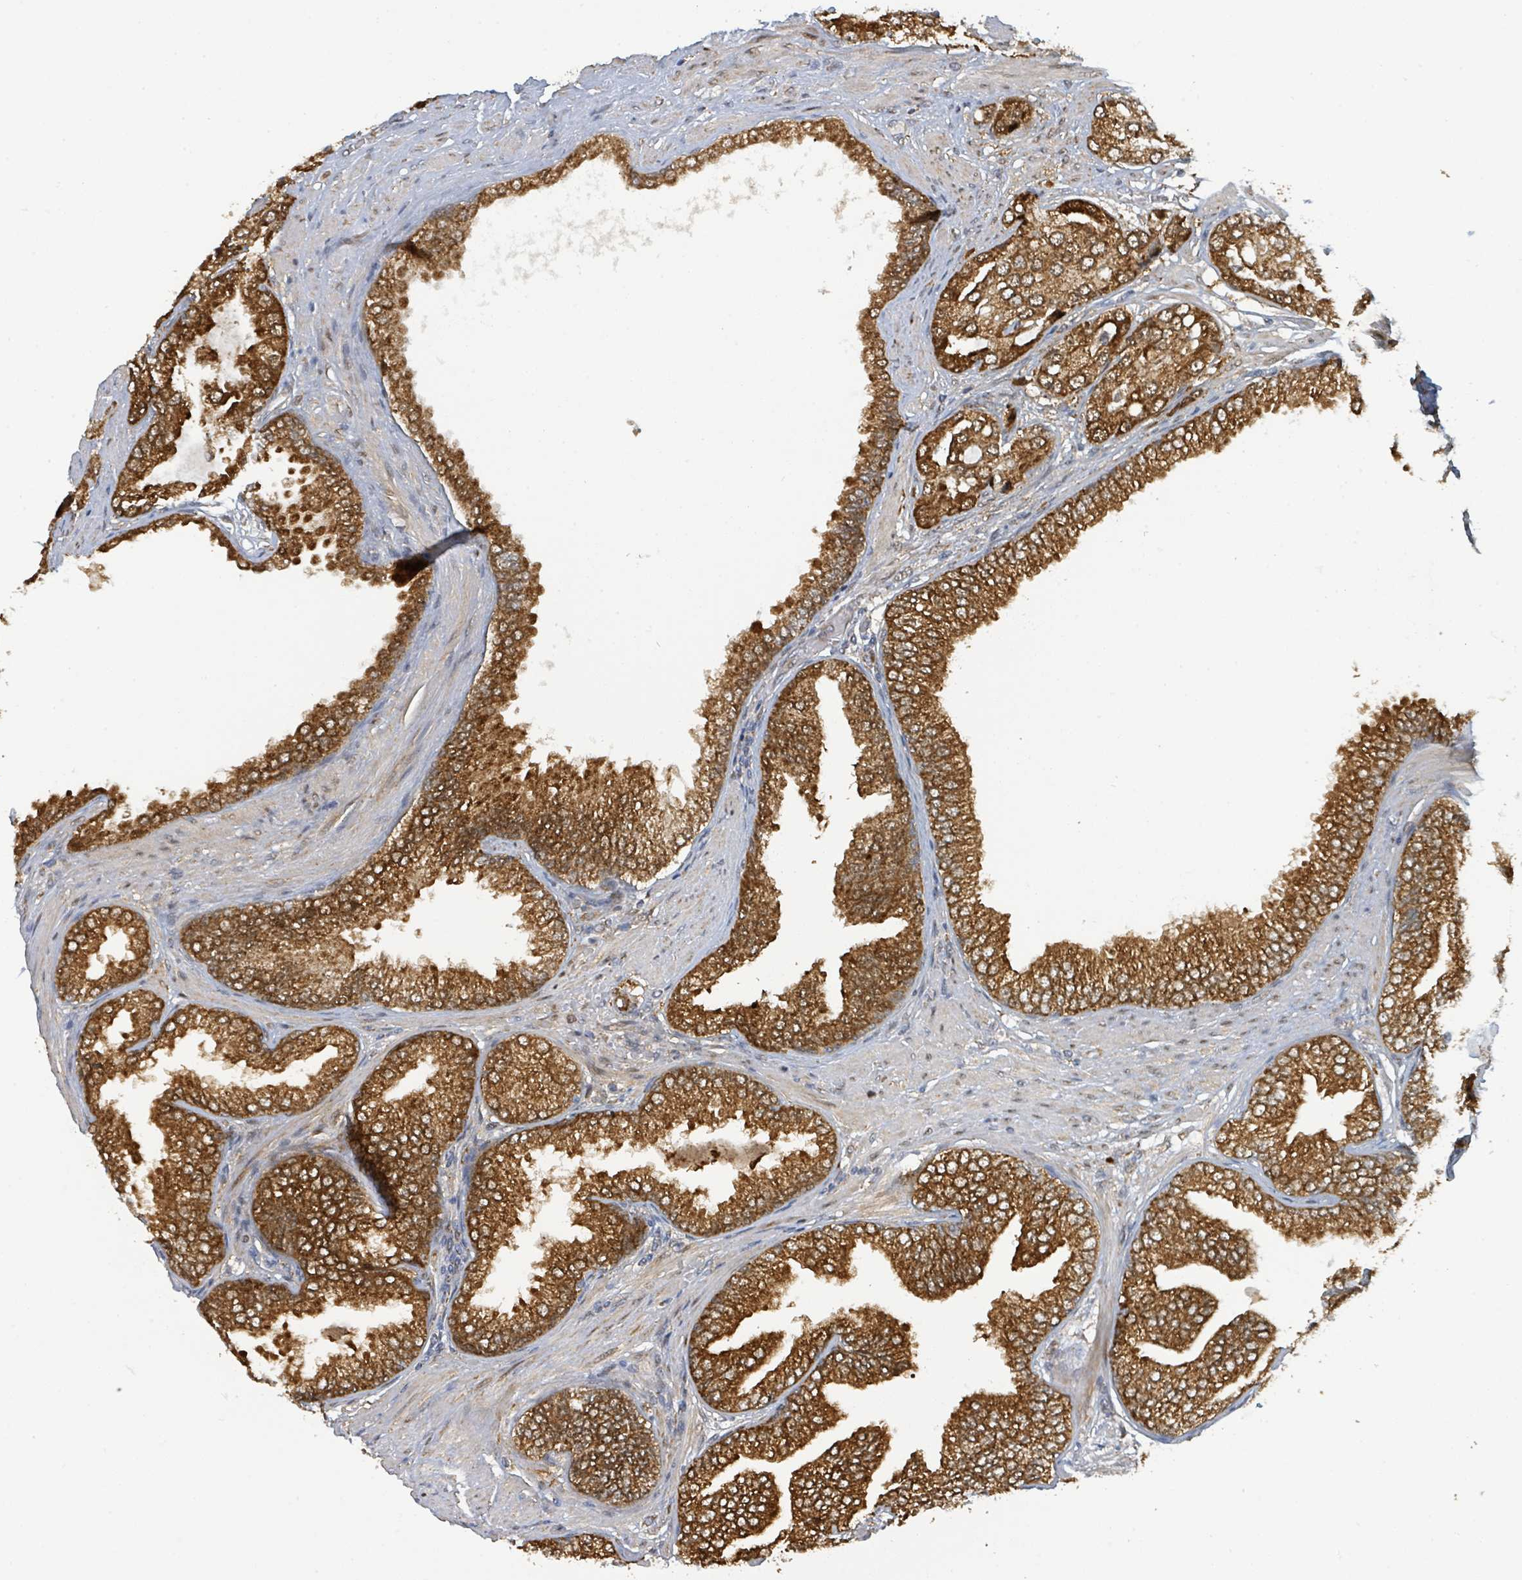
{"staining": {"intensity": "strong", "quantity": ">75%", "location": "cytoplasmic/membranous"}, "tissue": "prostate cancer", "cell_type": "Tumor cells", "image_type": "cancer", "snomed": [{"axis": "morphology", "description": "Adenocarcinoma, High grade"}, {"axis": "topography", "description": "Prostate"}], "caption": "Protein analysis of prostate cancer (high-grade adenocarcinoma) tissue exhibits strong cytoplasmic/membranous staining in about >75% of tumor cells.", "gene": "PSMB7", "patient": {"sex": "male", "age": 71}}